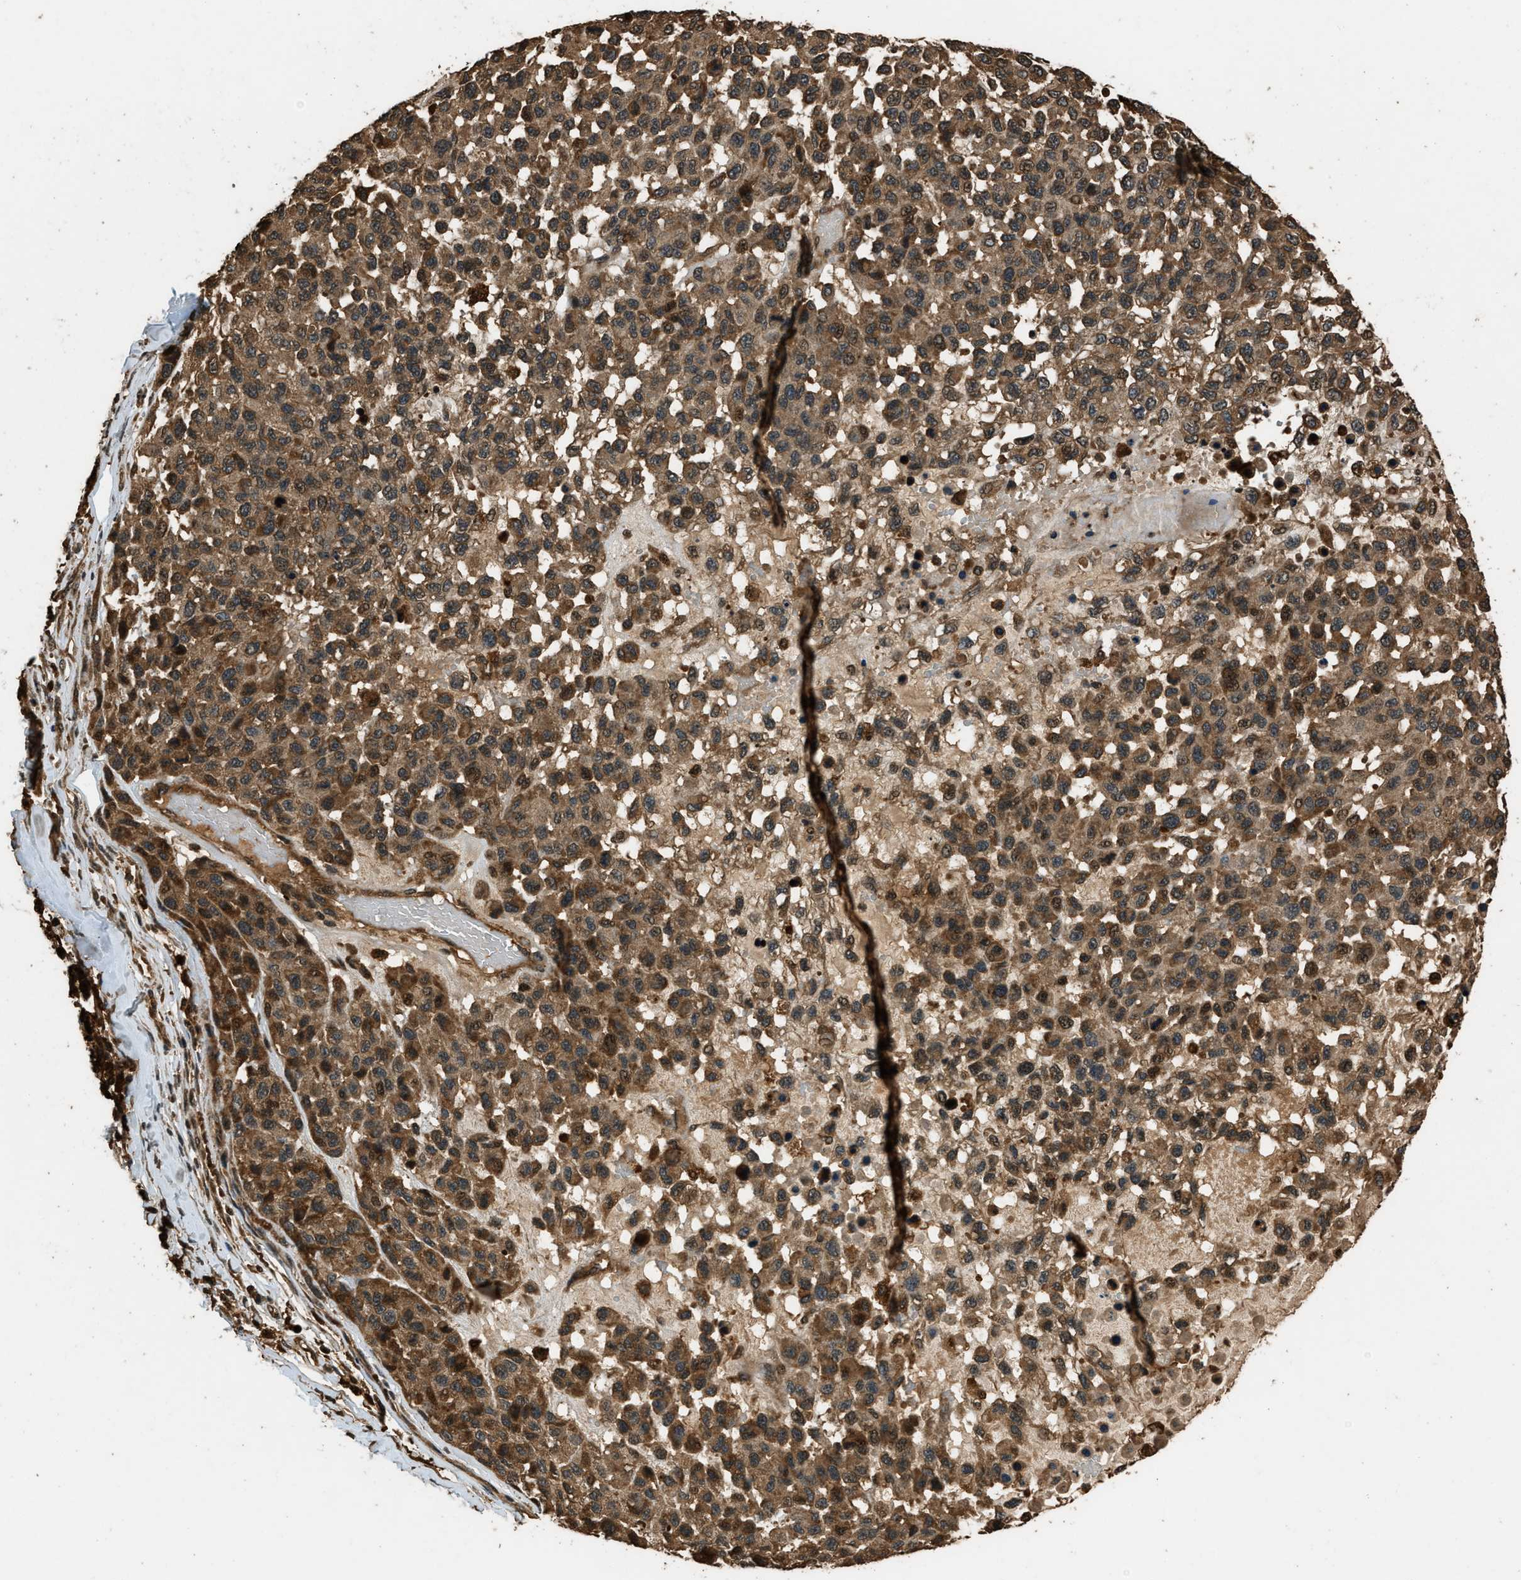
{"staining": {"intensity": "moderate", "quantity": ">75%", "location": "cytoplasmic/membranous"}, "tissue": "melanoma", "cell_type": "Tumor cells", "image_type": "cancer", "snomed": [{"axis": "morphology", "description": "Malignant melanoma, NOS"}, {"axis": "topography", "description": "Skin"}], "caption": "The micrograph displays immunohistochemical staining of malignant melanoma. There is moderate cytoplasmic/membranous staining is identified in approximately >75% of tumor cells.", "gene": "RAP2A", "patient": {"sex": "male", "age": 62}}